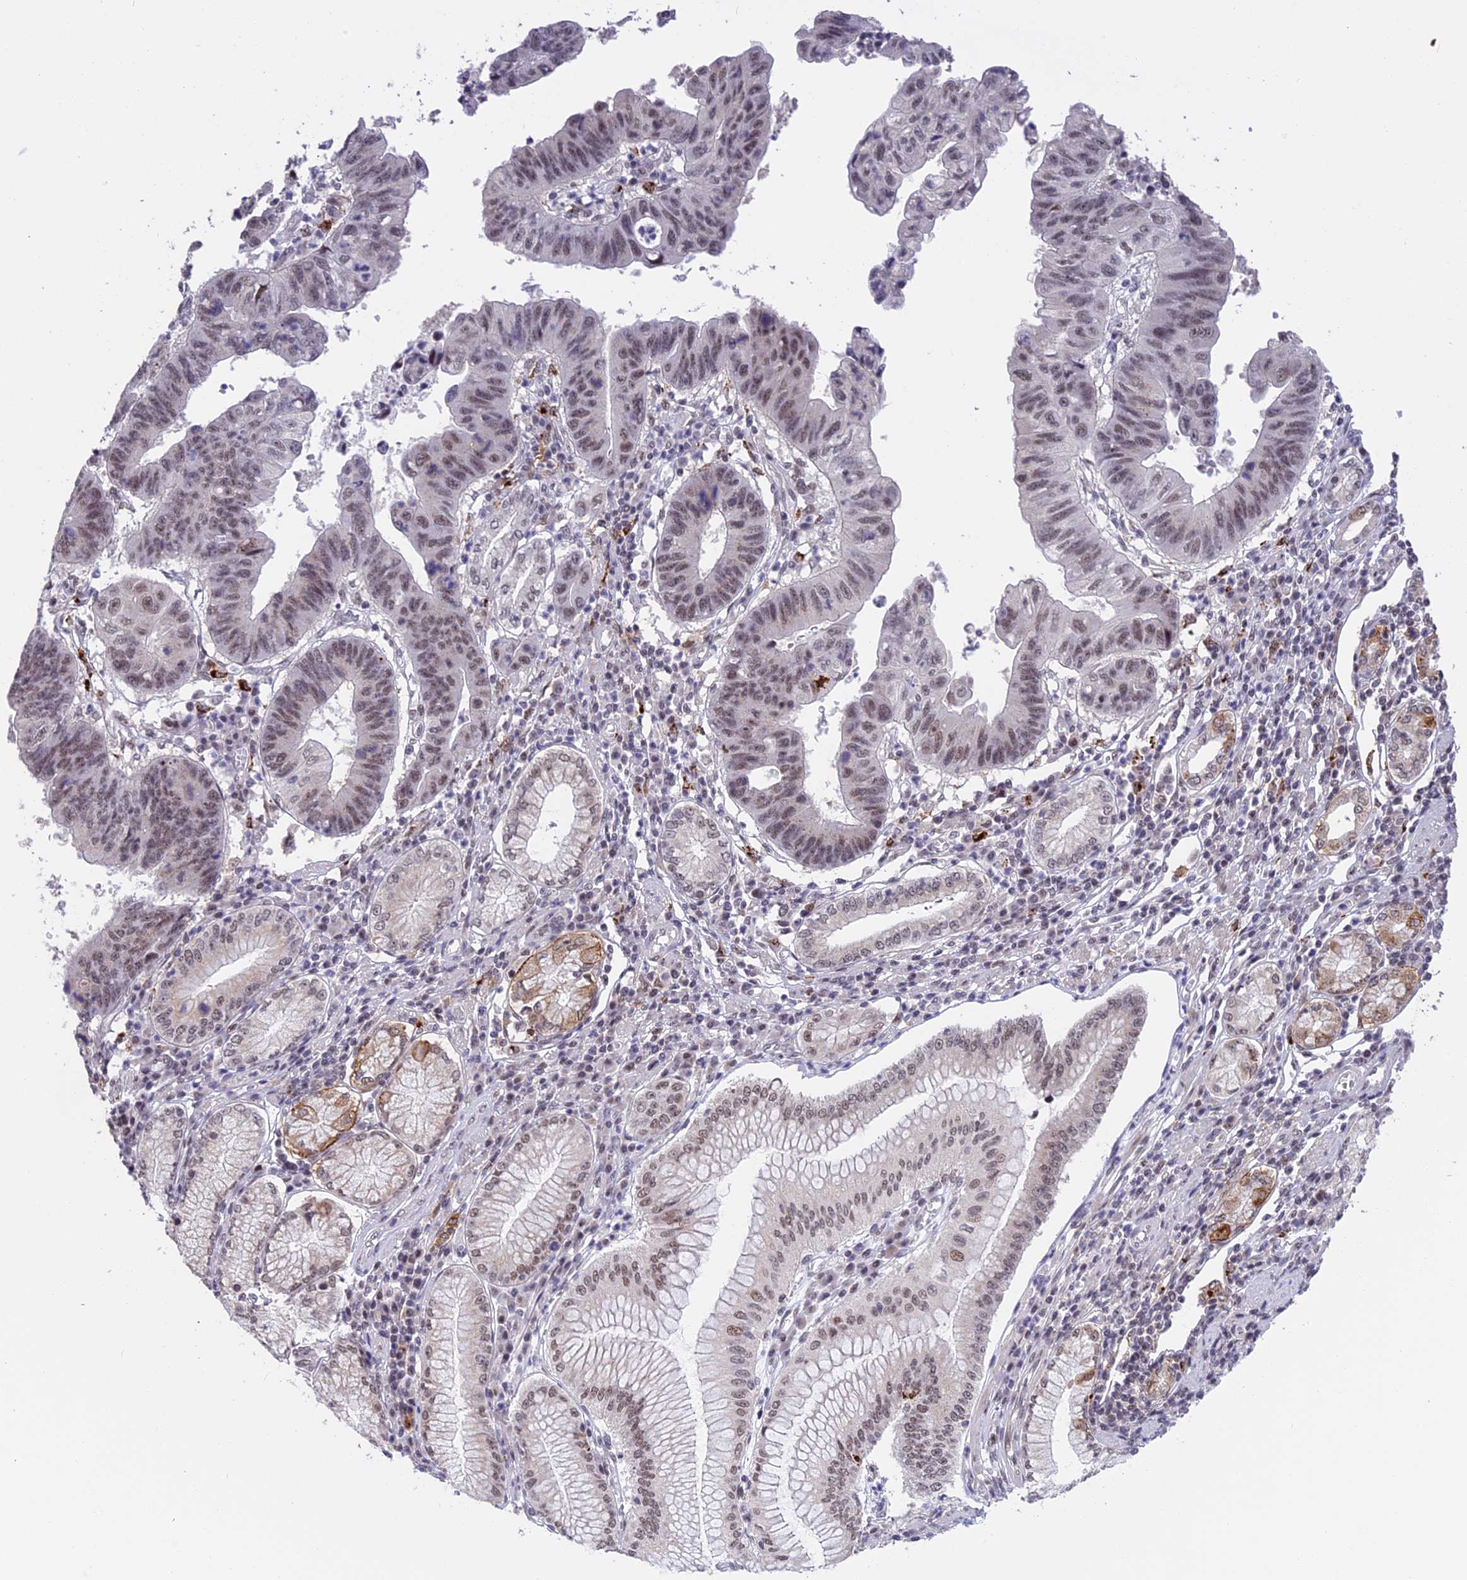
{"staining": {"intensity": "weak", "quantity": ">75%", "location": "nuclear"}, "tissue": "stomach cancer", "cell_type": "Tumor cells", "image_type": "cancer", "snomed": [{"axis": "morphology", "description": "Adenocarcinoma, NOS"}, {"axis": "topography", "description": "Stomach"}], "caption": "Tumor cells demonstrate low levels of weak nuclear expression in approximately >75% of cells in human stomach cancer.", "gene": "POLR2C", "patient": {"sex": "male", "age": 59}}